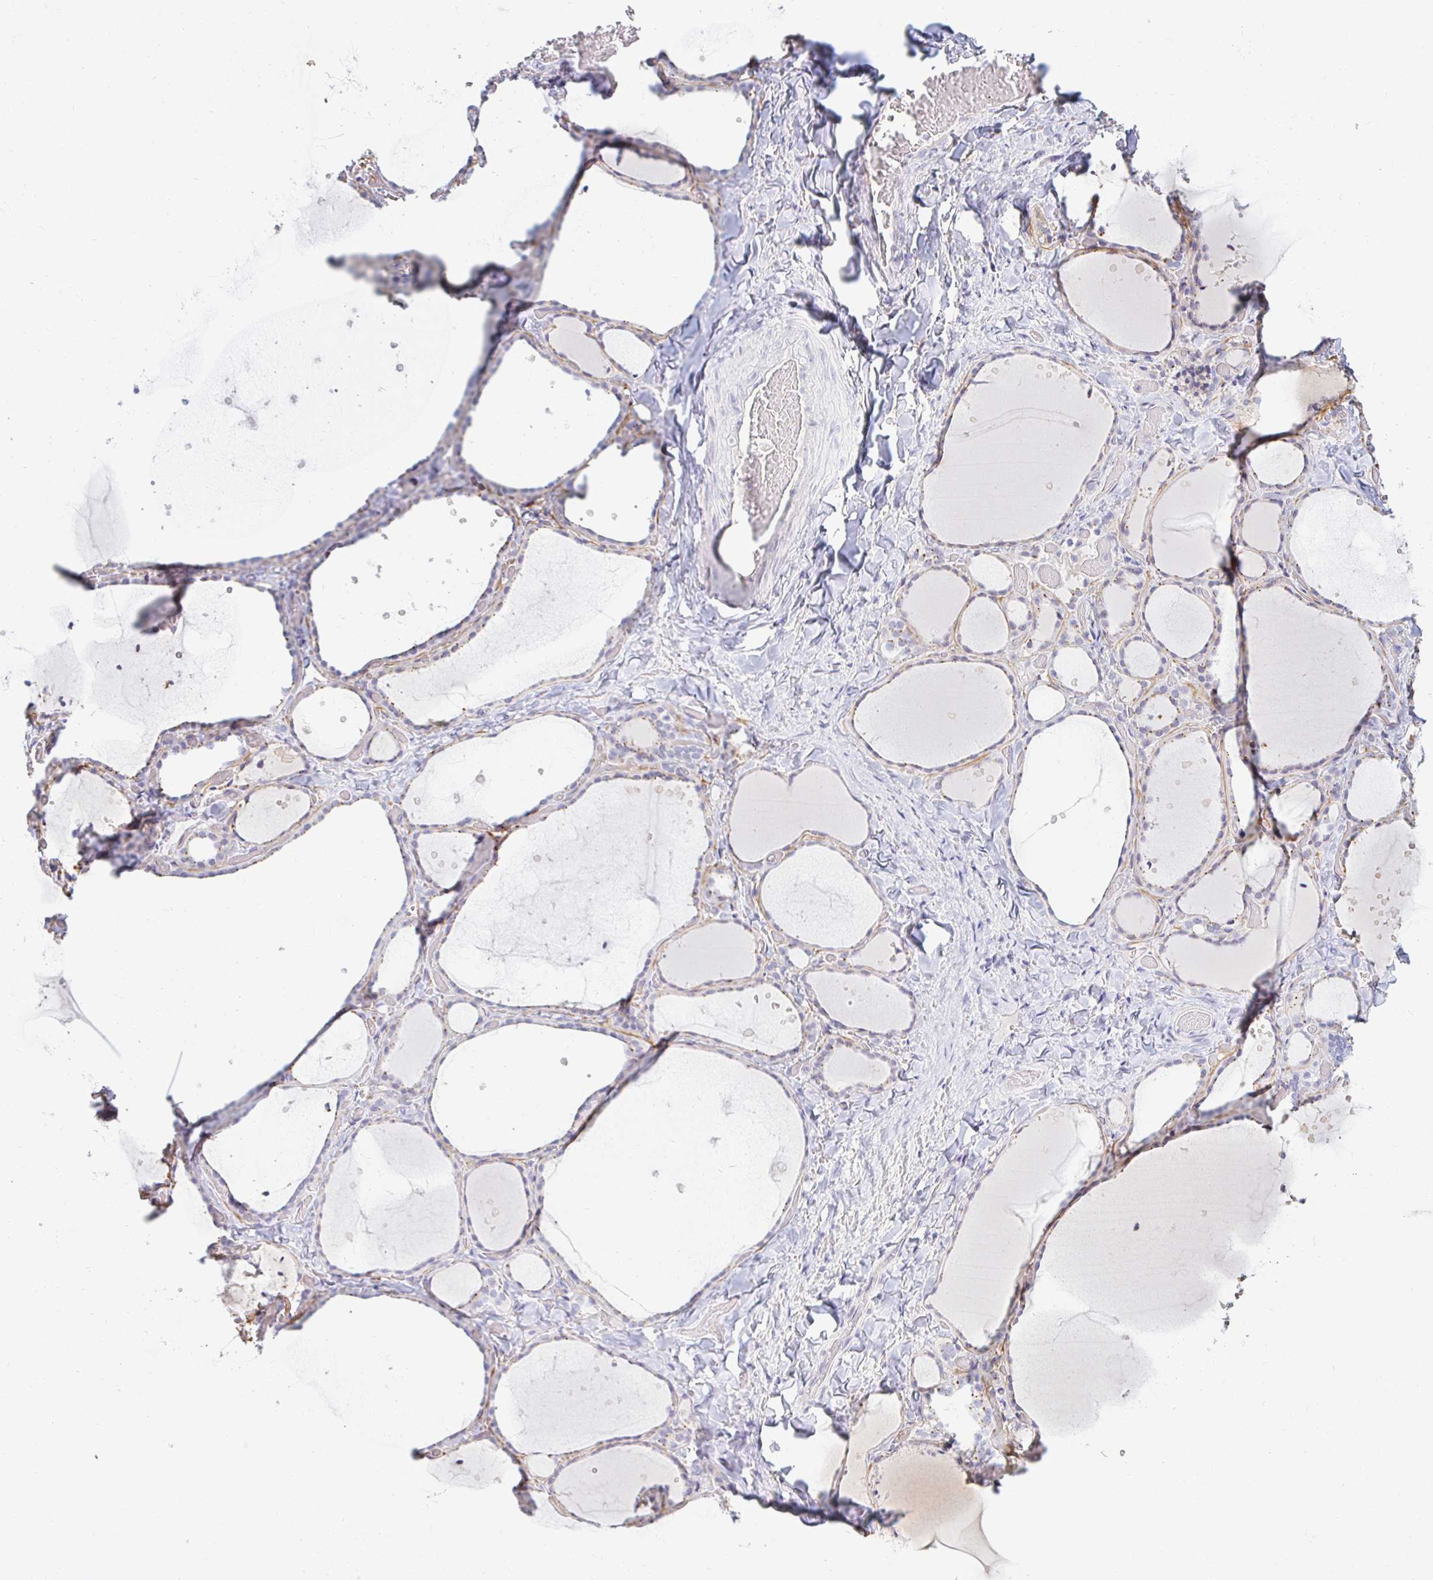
{"staining": {"intensity": "weak", "quantity": "<25%", "location": "cytoplasmic/membranous"}, "tissue": "thyroid gland", "cell_type": "Glandular cells", "image_type": "normal", "snomed": [{"axis": "morphology", "description": "Normal tissue, NOS"}, {"axis": "topography", "description": "Thyroid gland"}], "caption": "High magnification brightfield microscopy of normal thyroid gland stained with DAB (brown) and counterstained with hematoxylin (blue): glandular cells show no significant expression. (DAB (3,3'-diaminobenzidine) IHC, high magnification).", "gene": "OR51D1", "patient": {"sex": "female", "age": 36}}